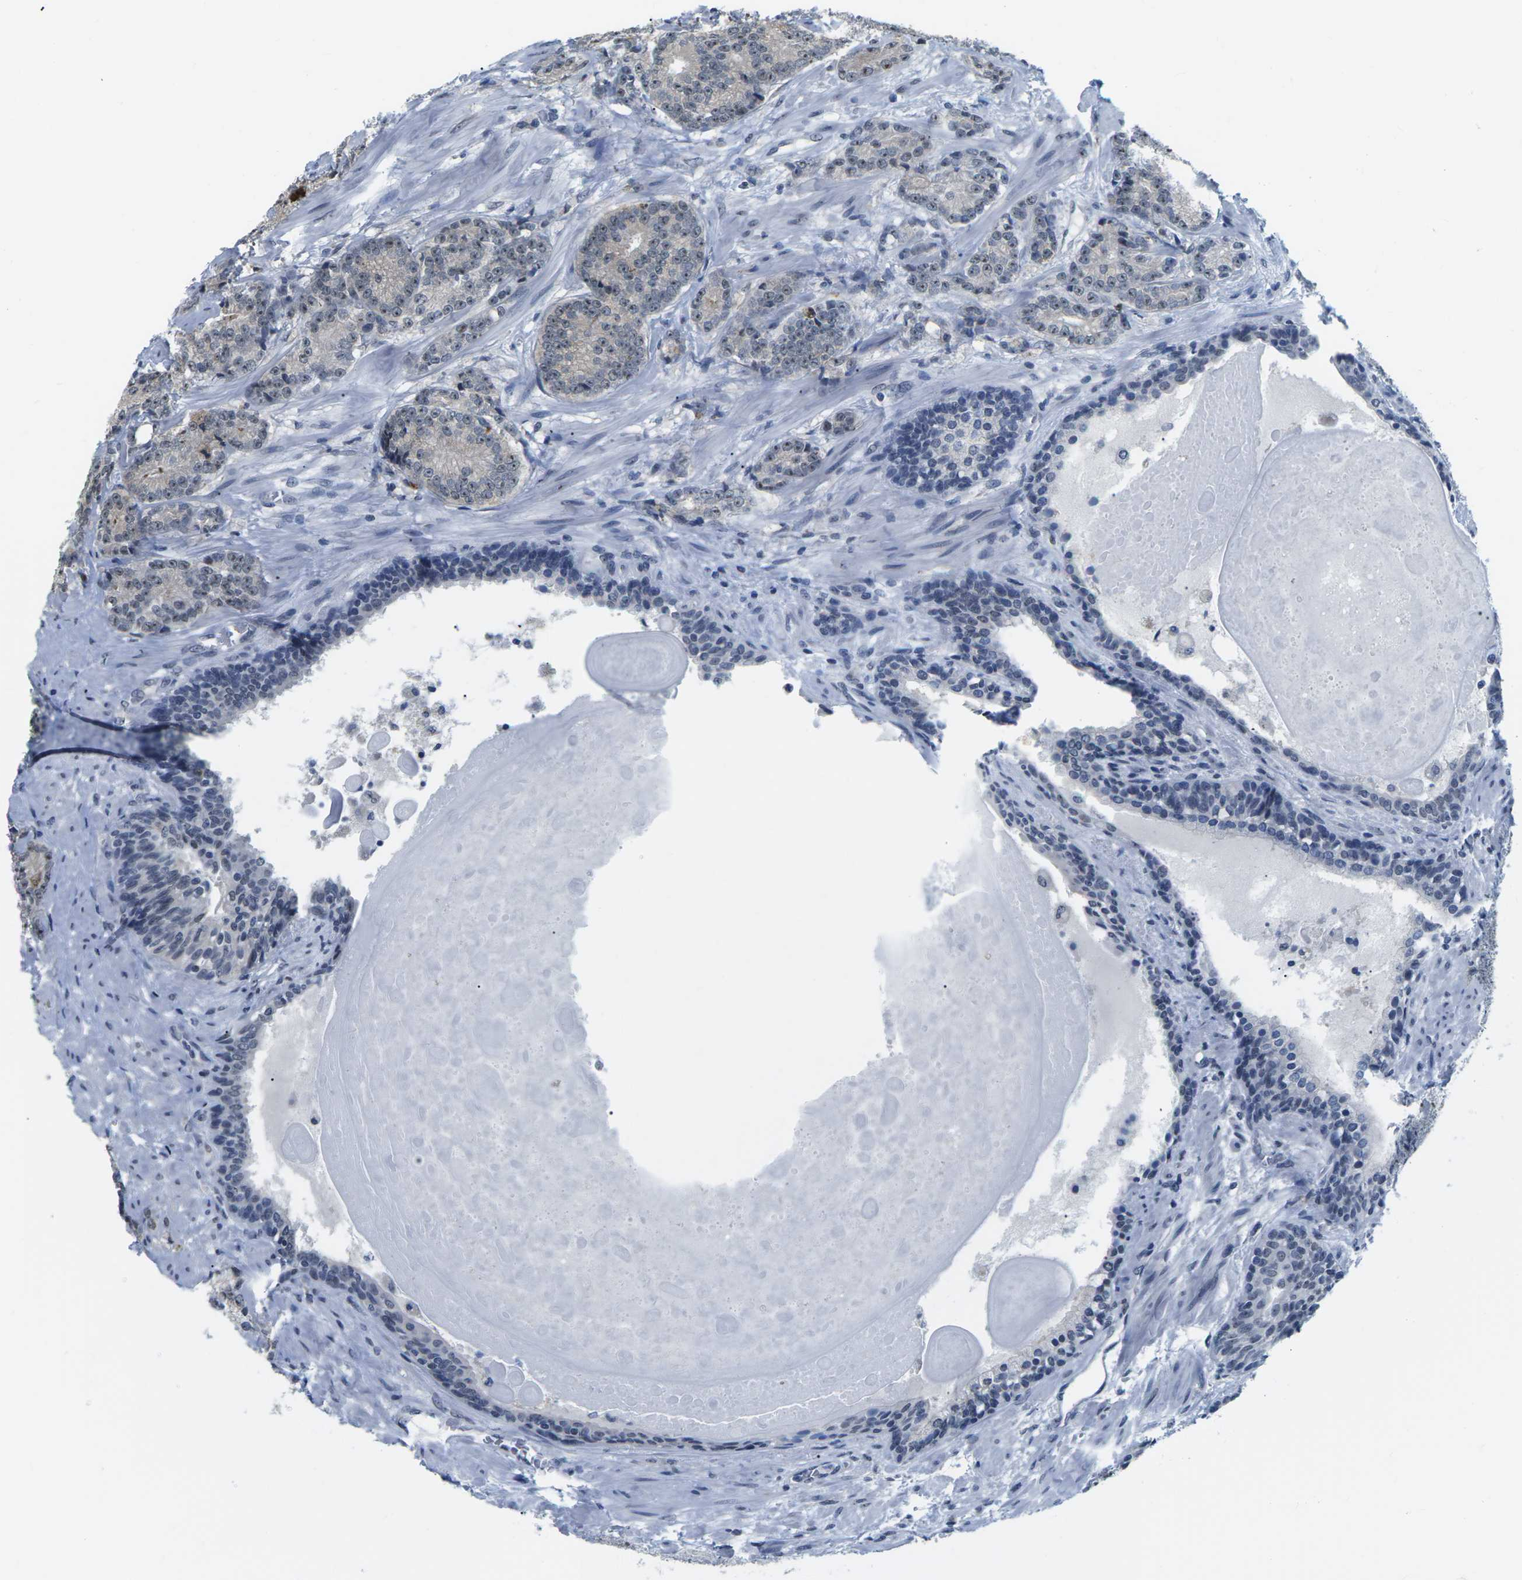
{"staining": {"intensity": "weak", "quantity": "25%-75%", "location": "nuclear"}, "tissue": "prostate cancer", "cell_type": "Tumor cells", "image_type": "cancer", "snomed": [{"axis": "morphology", "description": "Adenocarcinoma, High grade"}, {"axis": "topography", "description": "Prostate"}], "caption": "Protein expression analysis of human adenocarcinoma (high-grade) (prostate) reveals weak nuclear staining in about 25%-75% of tumor cells. (DAB IHC with brightfield microscopy, high magnification).", "gene": "NSRP1", "patient": {"sex": "male", "age": 61}}